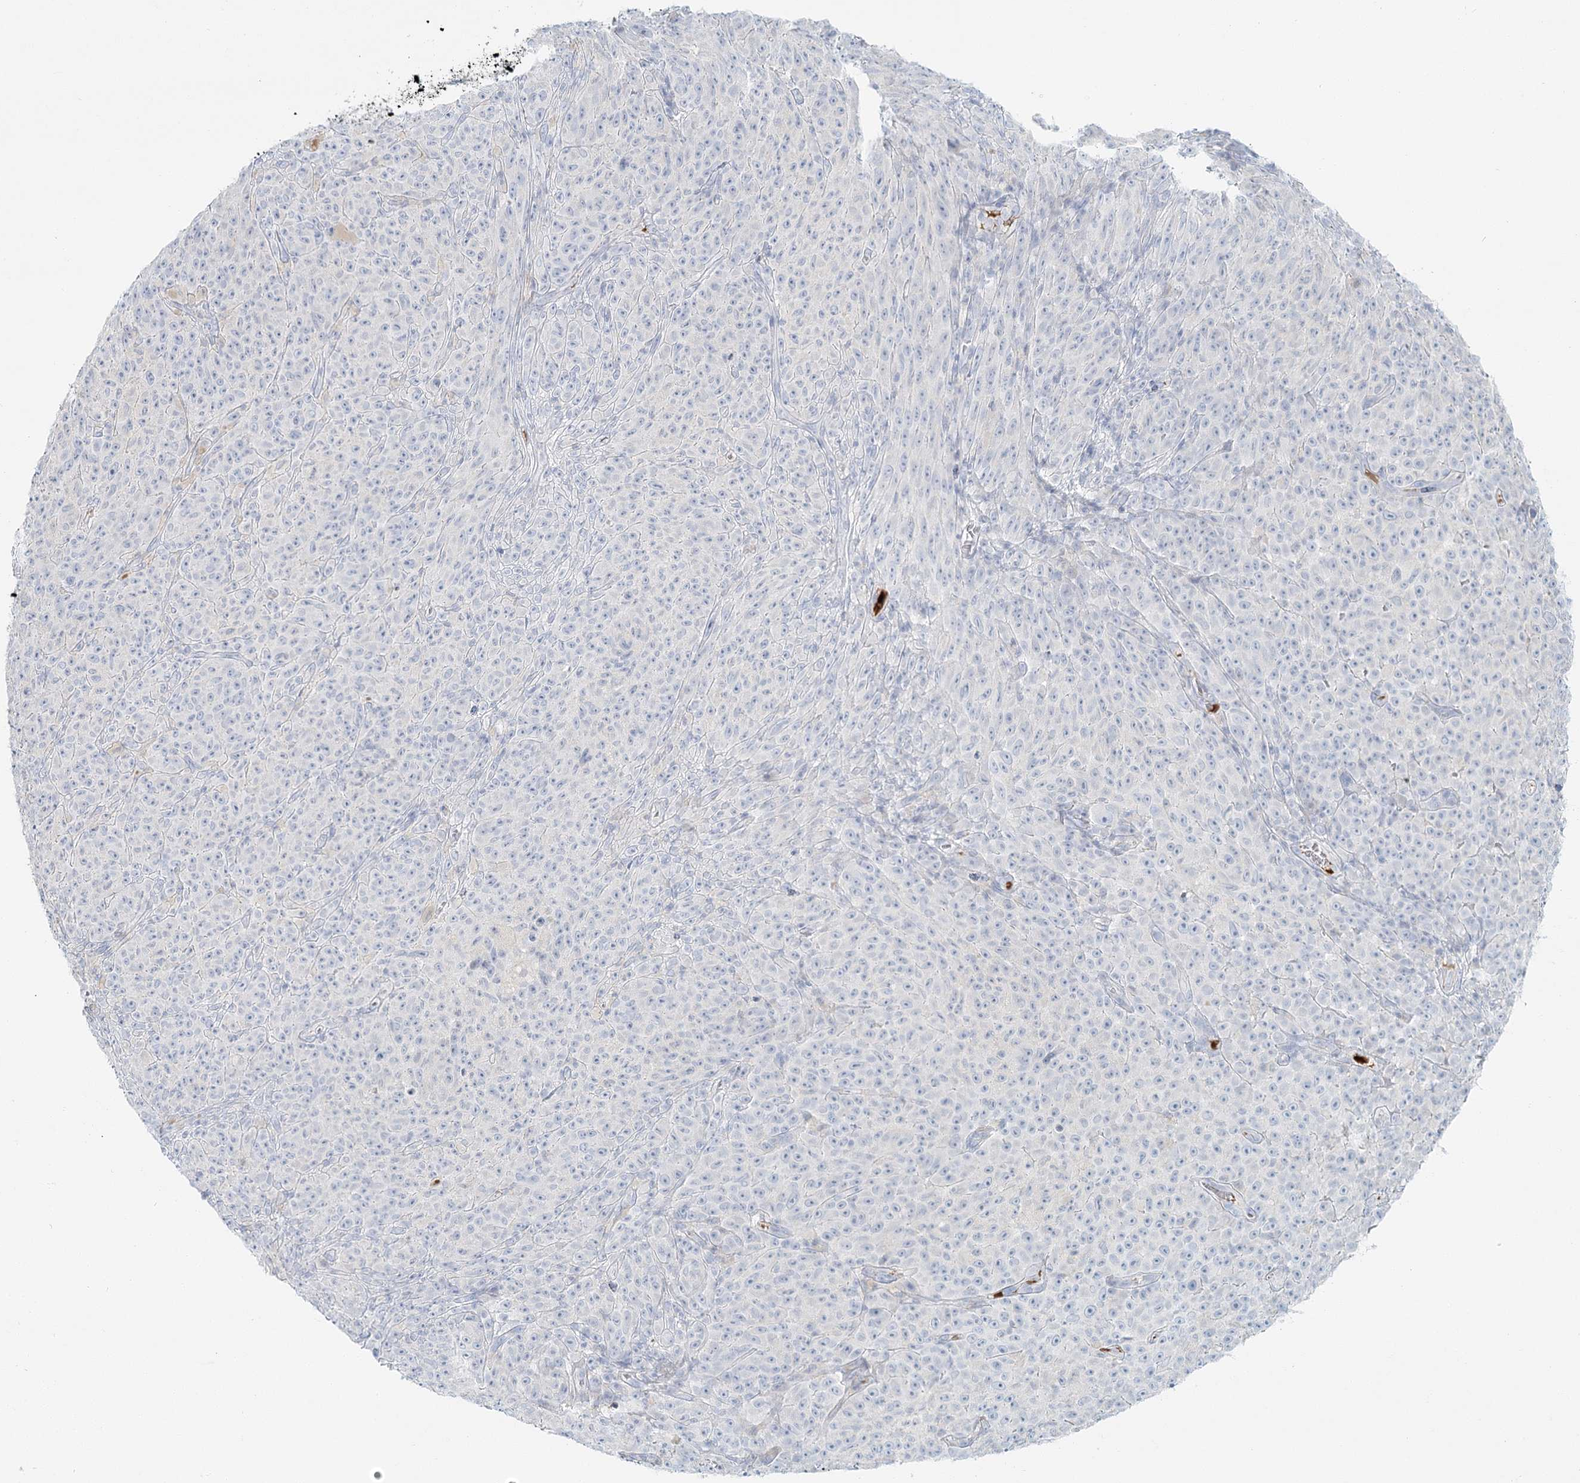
{"staining": {"intensity": "negative", "quantity": "none", "location": "none"}, "tissue": "melanoma", "cell_type": "Tumor cells", "image_type": "cancer", "snomed": [{"axis": "morphology", "description": "Malignant melanoma, NOS"}, {"axis": "topography", "description": "Skin"}], "caption": "Melanoma was stained to show a protein in brown. There is no significant positivity in tumor cells.", "gene": "DMGDH", "patient": {"sex": "female", "age": 82}}